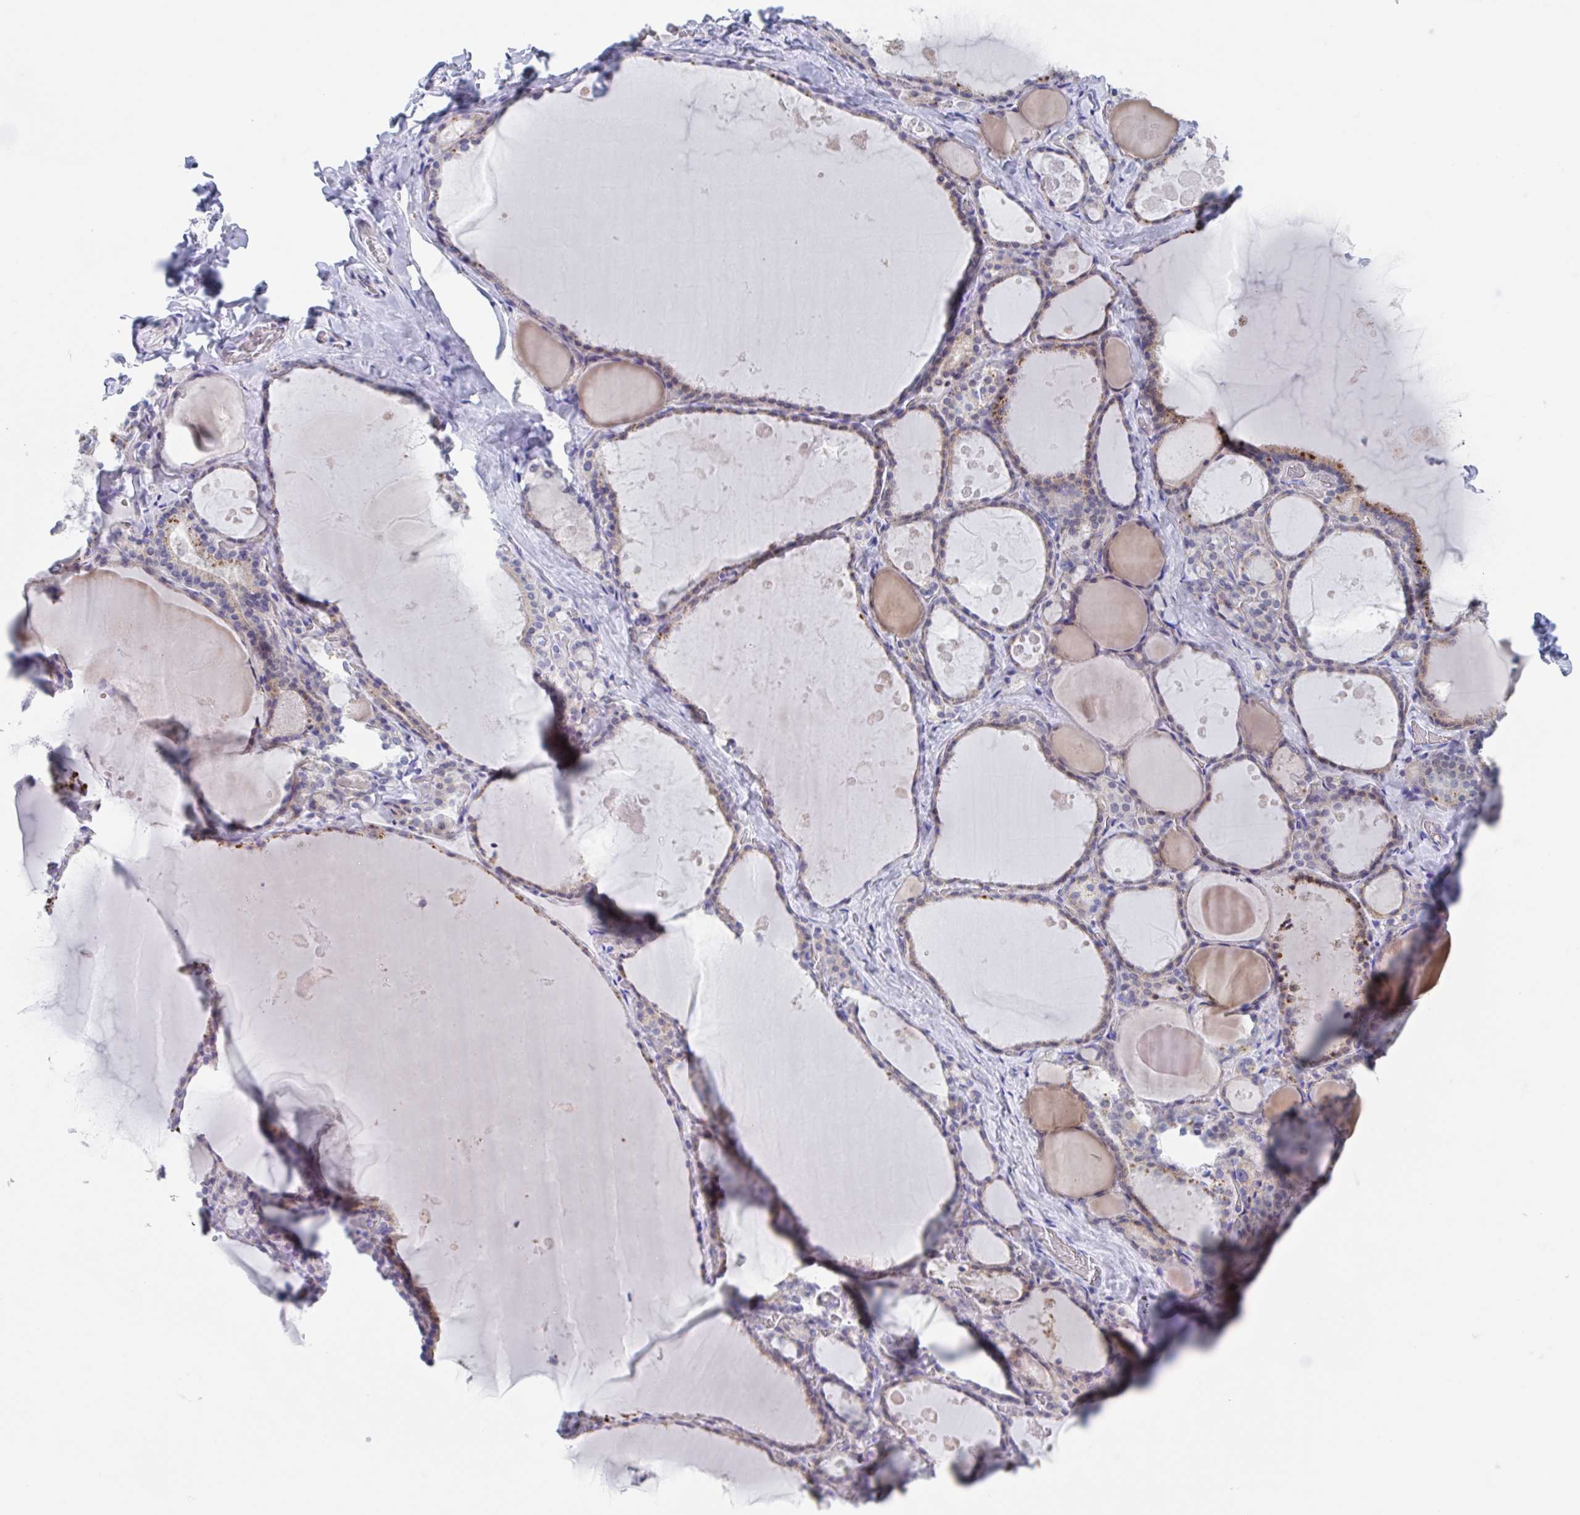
{"staining": {"intensity": "weak", "quantity": "25%-75%", "location": "cytoplasmic/membranous"}, "tissue": "thyroid gland", "cell_type": "Glandular cells", "image_type": "normal", "snomed": [{"axis": "morphology", "description": "Normal tissue, NOS"}, {"axis": "topography", "description": "Thyroid gland"}], "caption": "Unremarkable thyroid gland shows weak cytoplasmic/membranous staining in approximately 25%-75% of glandular cells, visualized by immunohistochemistry. The protein is stained brown, and the nuclei are stained in blue (DAB IHC with brightfield microscopy, high magnification).", "gene": "NOXRED1", "patient": {"sex": "male", "age": 56}}